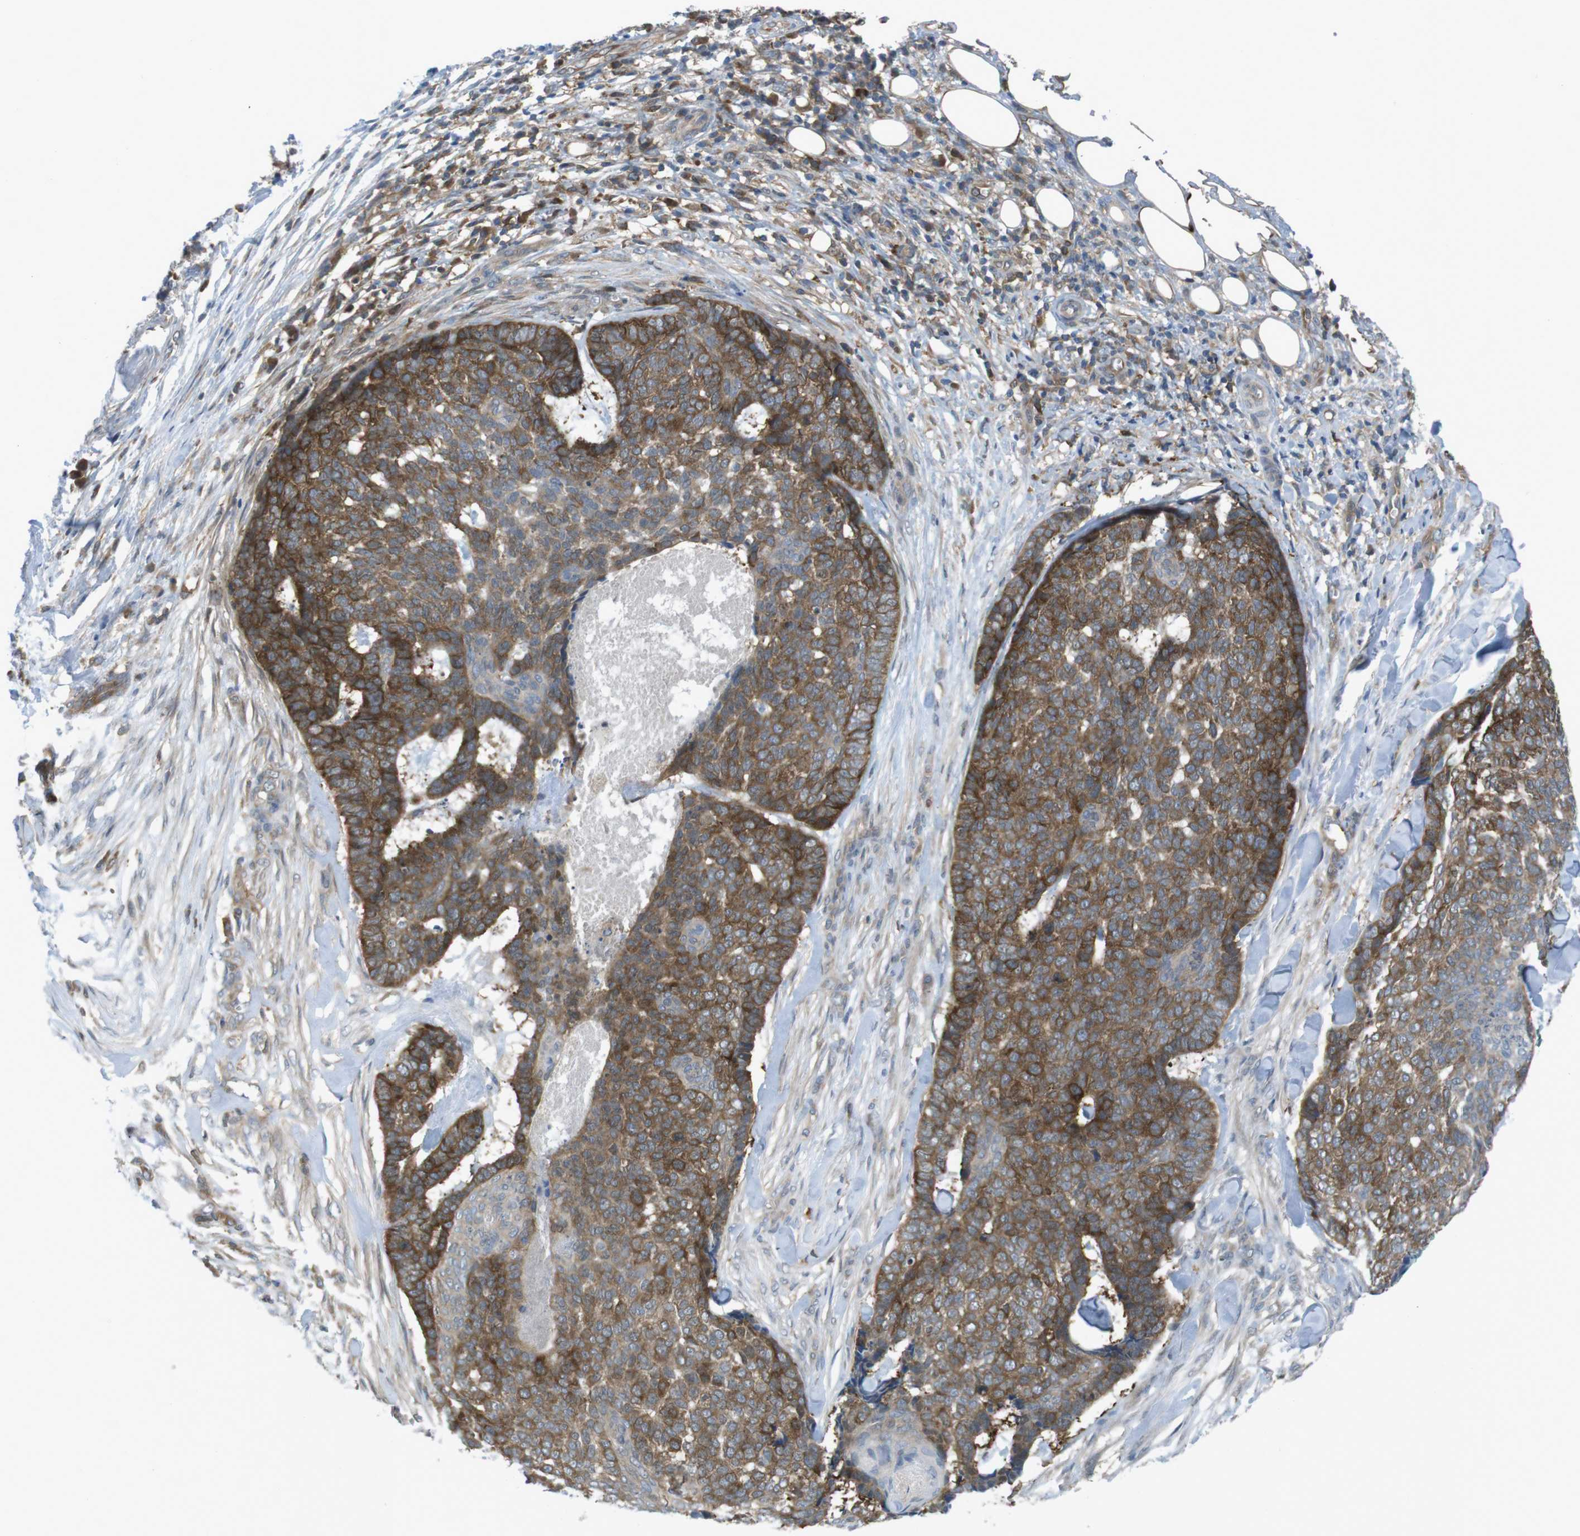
{"staining": {"intensity": "strong", "quantity": ">75%", "location": "cytoplasmic/membranous"}, "tissue": "skin cancer", "cell_type": "Tumor cells", "image_type": "cancer", "snomed": [{"axis": "morphology", "description": "Basal cell carcinoma"}, {"axis": "topography", "description": "Skin"}], "caption": "IHC of human skin cancer demonstrates high levels of strong cytoplasmic/membranous staining in approximately >75% of tumor cells.", "gene": "MTHFD1", "patient": {"sex": "male", "age": 84}}